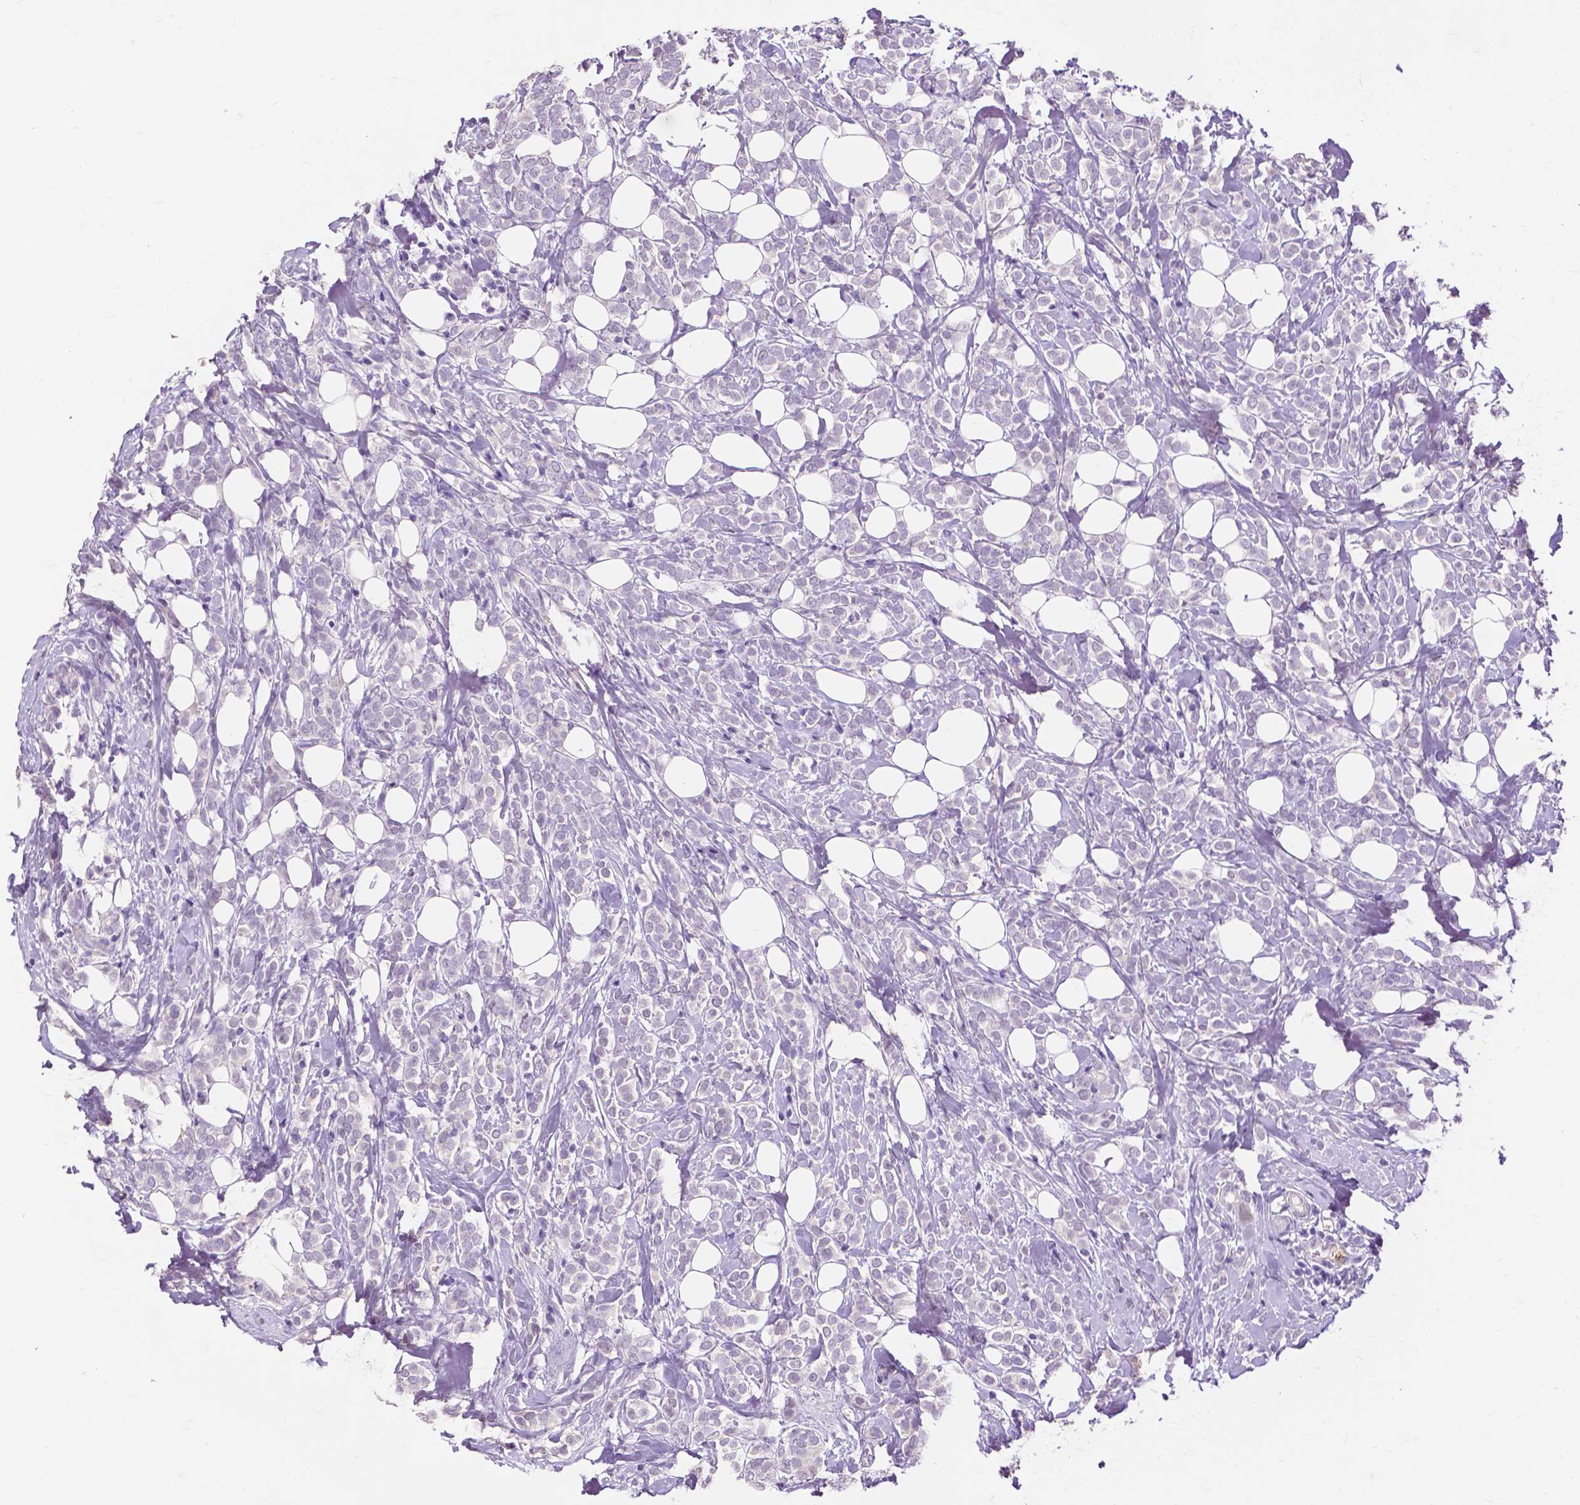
{"staining": {"intensity": "negative", "quantity": "none", "location": "none"}, "tissue": "breast cancer", "cell_type": "Tumor cells", "image_type": "cancer", "snomed": [{"axis": "morphology", "description": "Lobular carcinoma"}, {"axis": "topography", "description": "Breast"}], "caption": "The image displays no staining of tumor cells in breast cancer.", "gene": "CXCR2", "patient": {"sex": "female", "age": 49}}